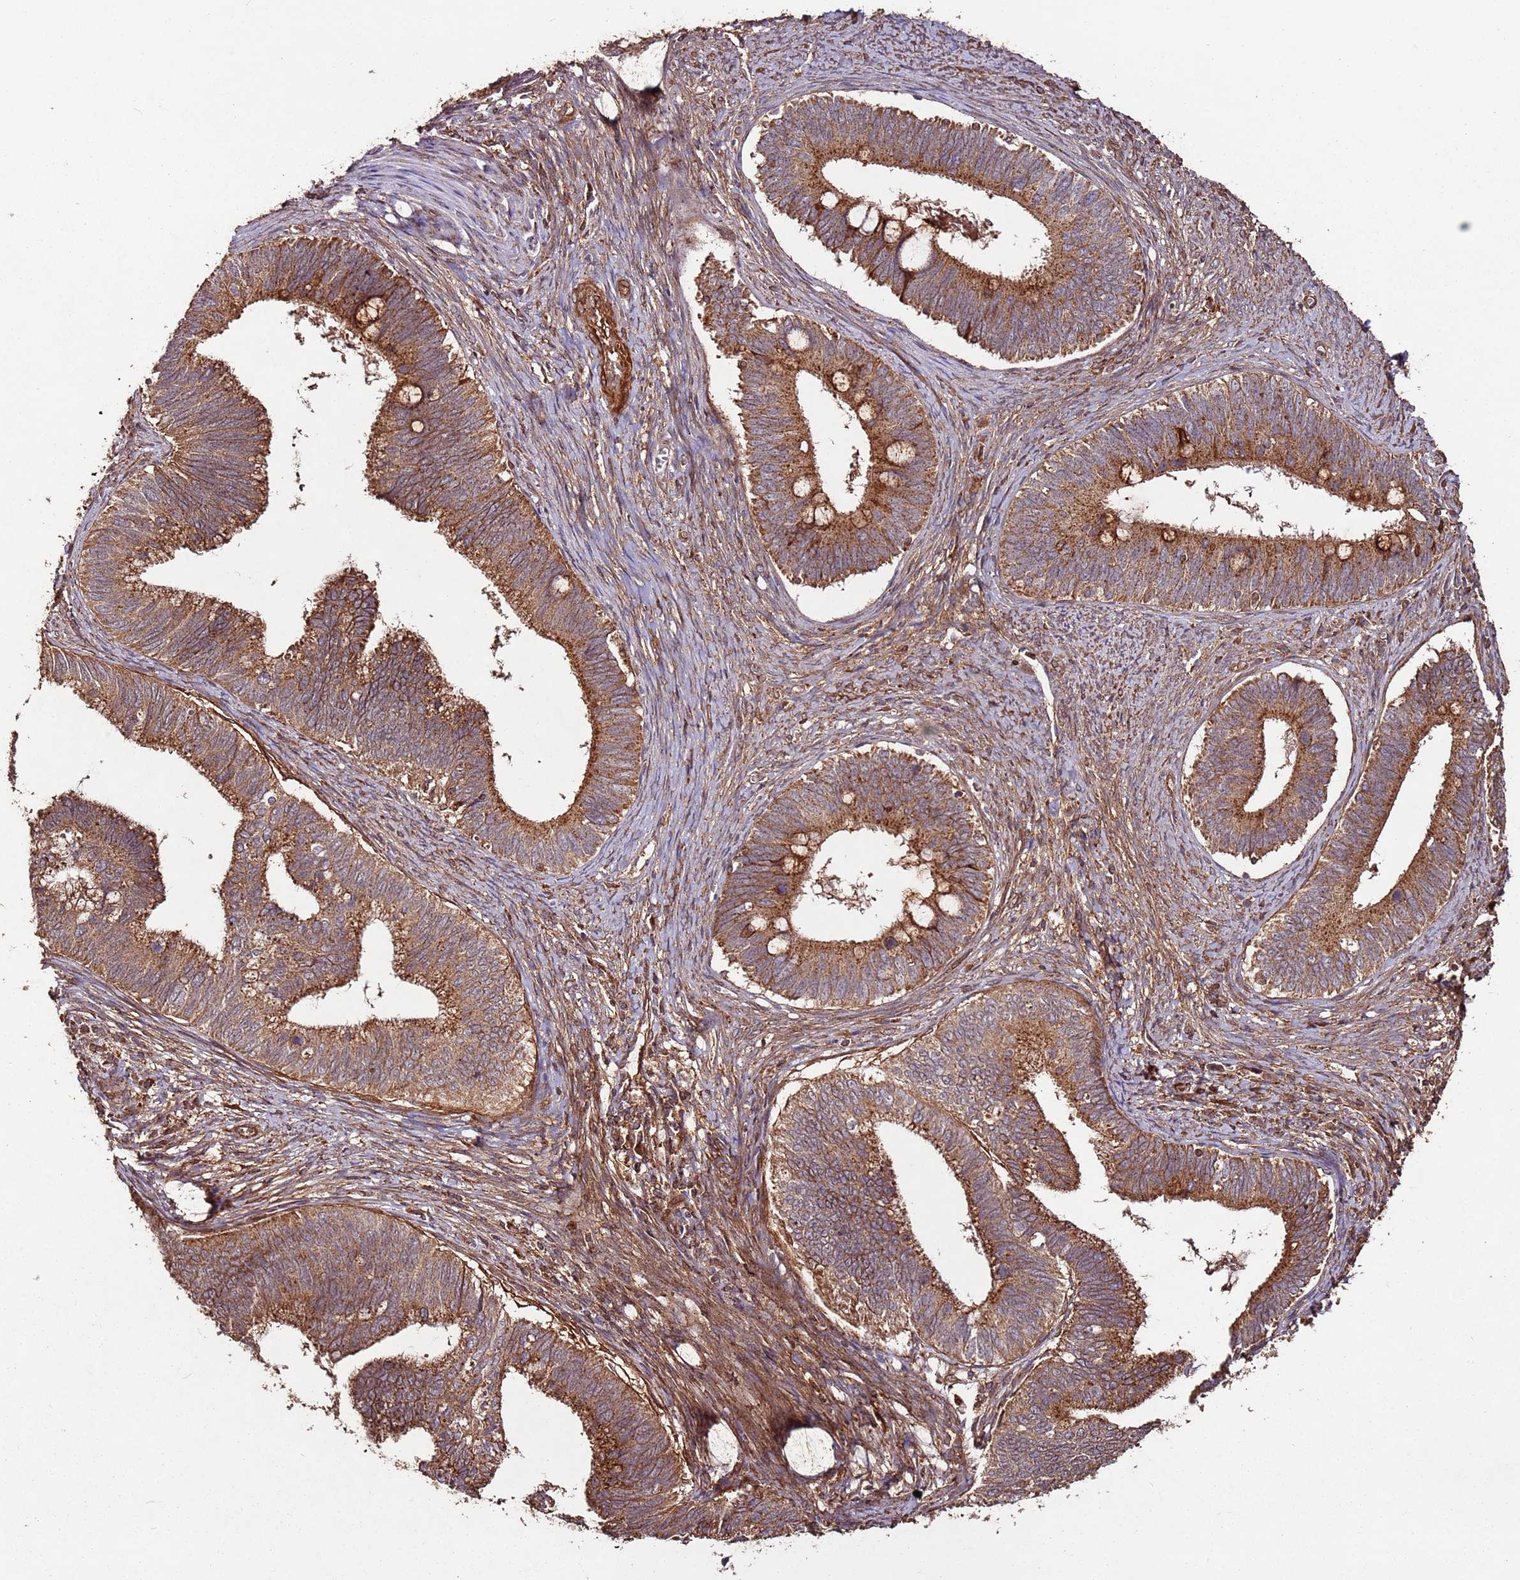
{"staining": {"intensity": "strong", "quantity": ">75%", "location": "cytoplasmic/membranous"}, "tissue": "cervical cancer", "cell_type": "Tumor cells", "image_type": "cancer", "snomed": [{"axis": "morphology", "description": "Adenocarcinoma, NOS"}, {"axis": "topography", "description": "Cervix"}], "caption": "This is an image of immunohistochemistry (IHC) staining of cervical cancer, which shows strong expression in the cytoplasmic/membranous of tumor cells.", "gene": "FAM186A", "patient": {"sex": "female", "age": 42}}